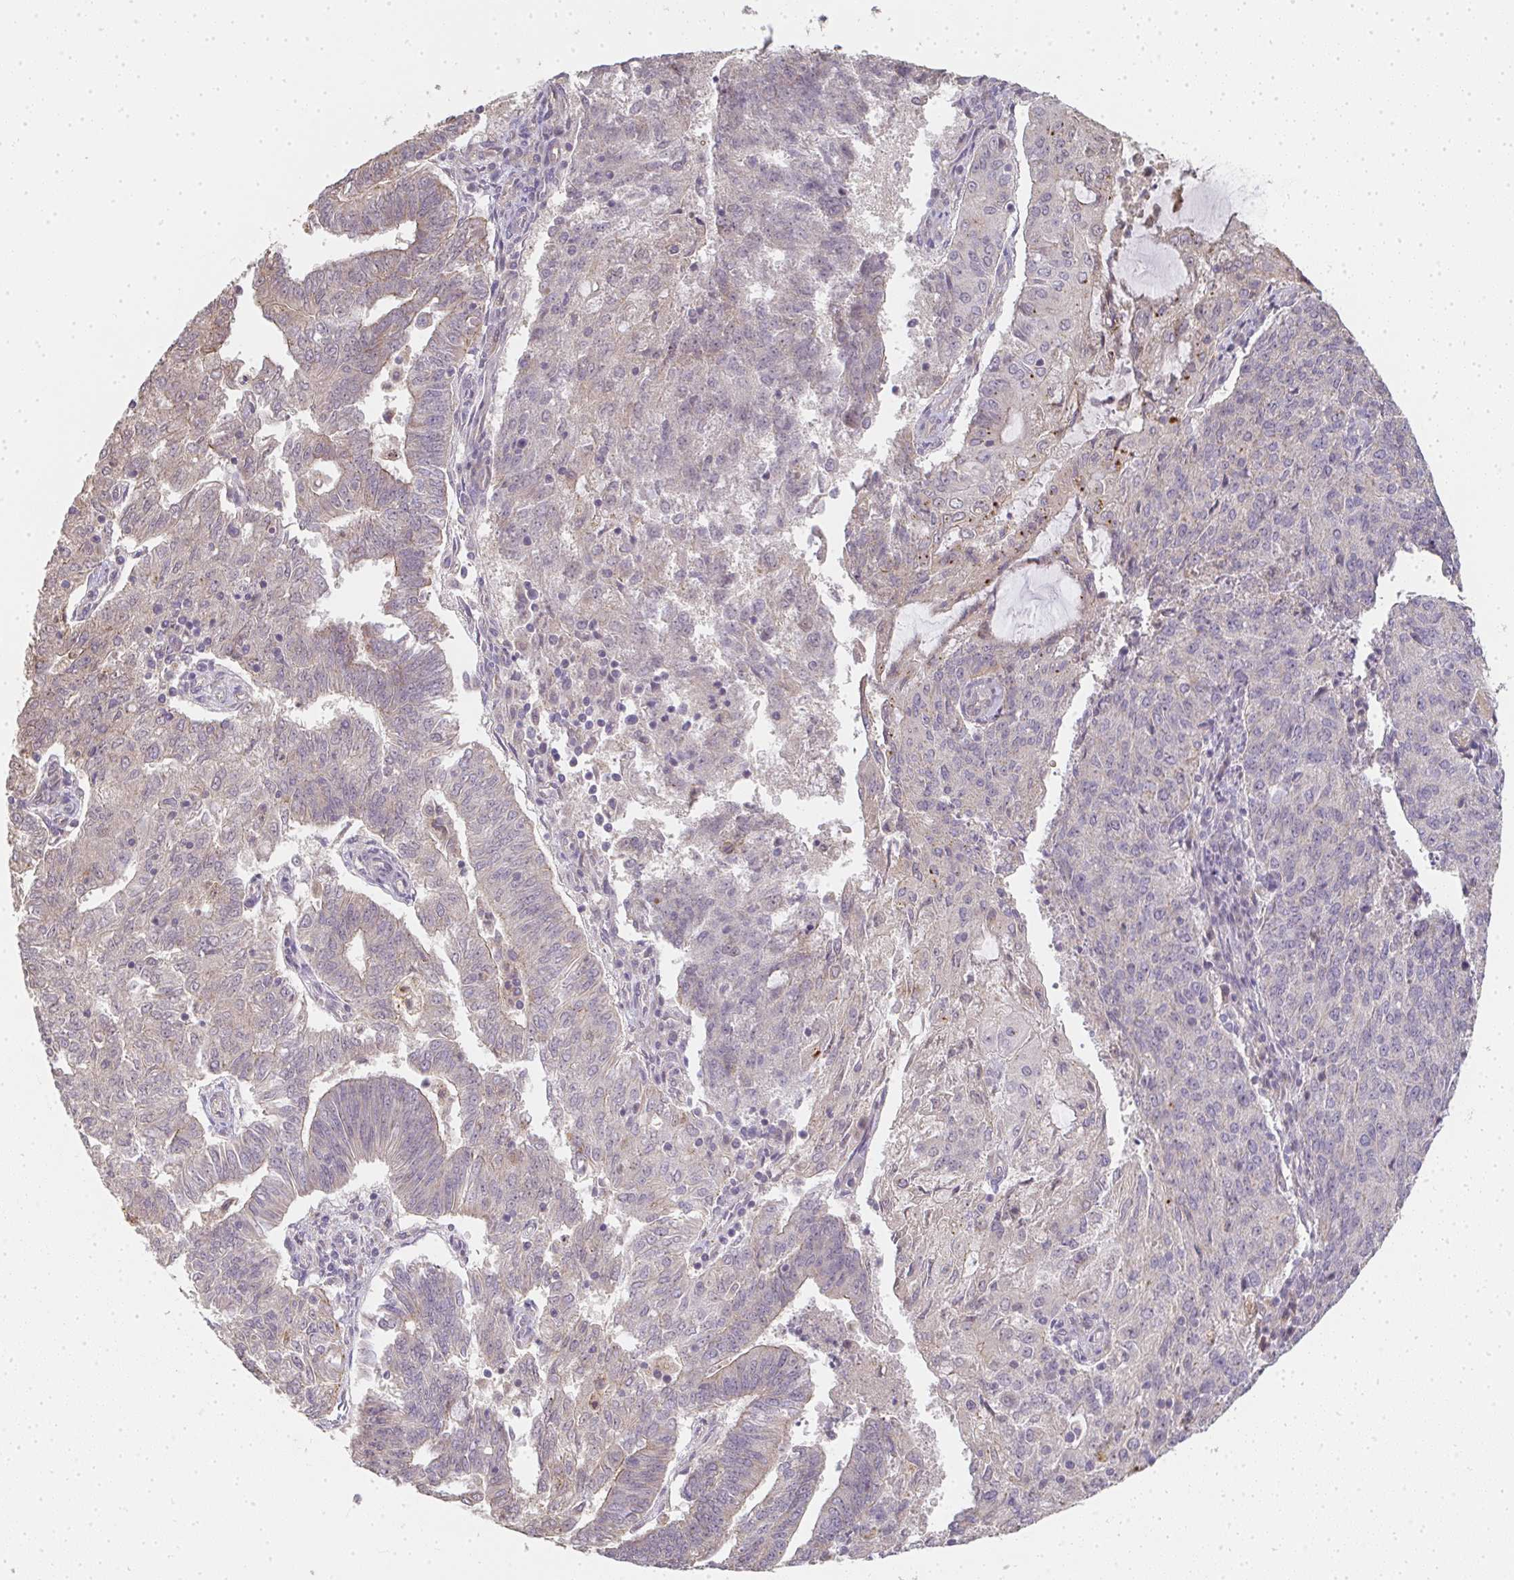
{"staining": {"intensity": "weak", "quantity": "<25%", "location": "cytoplasmic/membranous"}, "tissue": "endometrial cancer", "cell_type": "Tumor cells", "image_type": "cancer", "snomed": [{"axis": "morphology", "description": "Adenocarcinoma, NOS"}, {"axis": "topography", "description": "Endometrium"}], "caption": "This is a micrograph of IHC staining of endometrial cancer (adenocarcinoma), which shows no positivity in tumor cells.", "gene": "SLC35B3", "patient": {"sex": "female", "age": 82}}